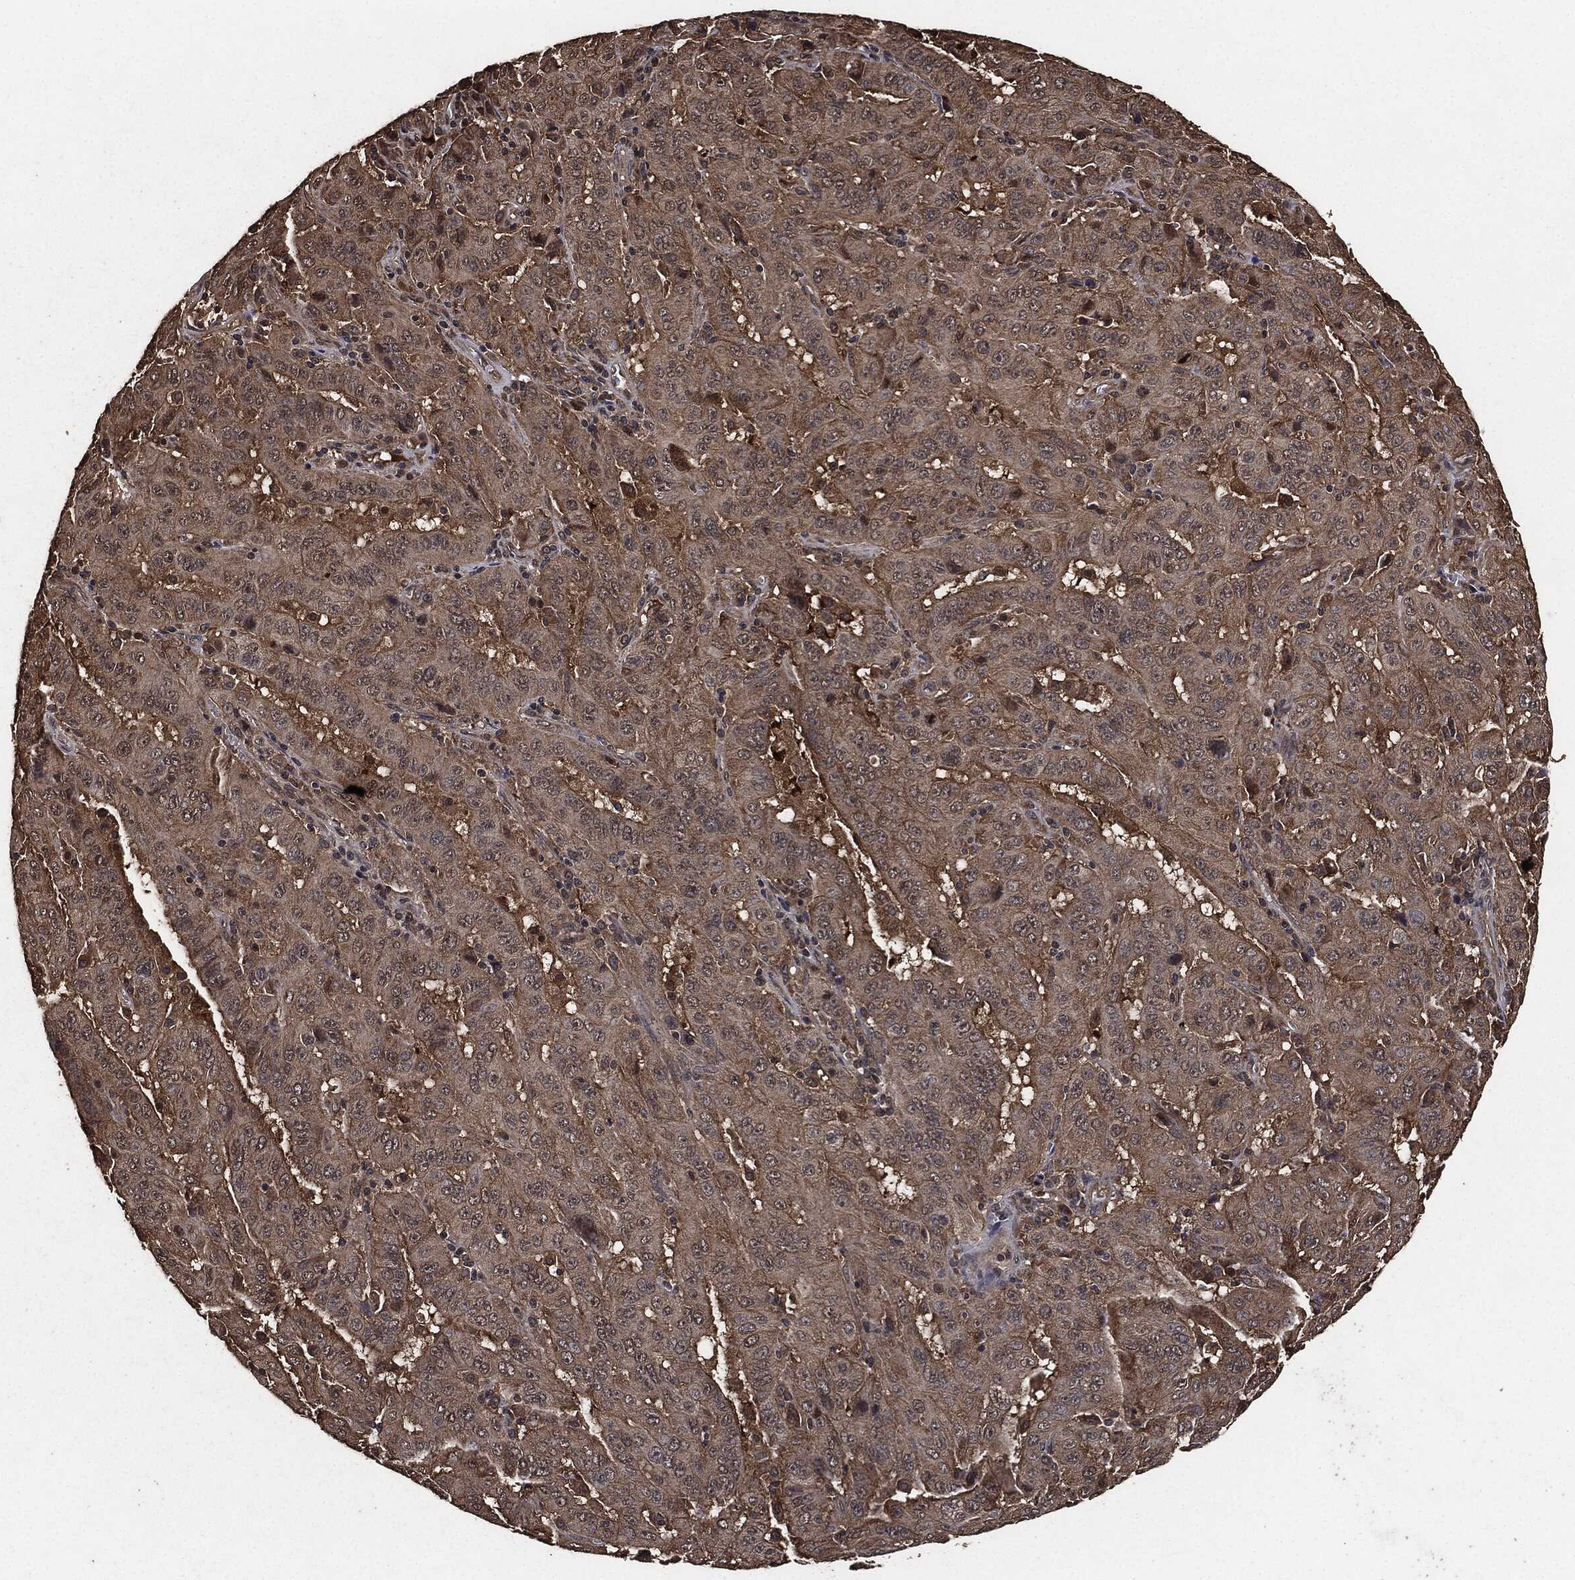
{"staining": {"intensity": "moderate", "quantity": "25%-75%", "location": "cytoplasmic/membranous"}, "tissue": "pancreatic cancer", "cell_type": "Tumor cells", "image_type": "cancer", "snomed": [{"axis": "morphology", "description": "Adenocarcinoma, NOS"}, {"axis": "topography", "description": "Pancreas"}], "caption": "This histopathology image shows adenocarcinoma (pancreatic) stained with IHC to label a protein in brown. The cytoplasmic/membranous of tumor cells show moderate positivity for the protein. Nuclei are counter-stained blue.", "gene": "AKT1S1", "patient": {"sex": "male", "age": 63}}